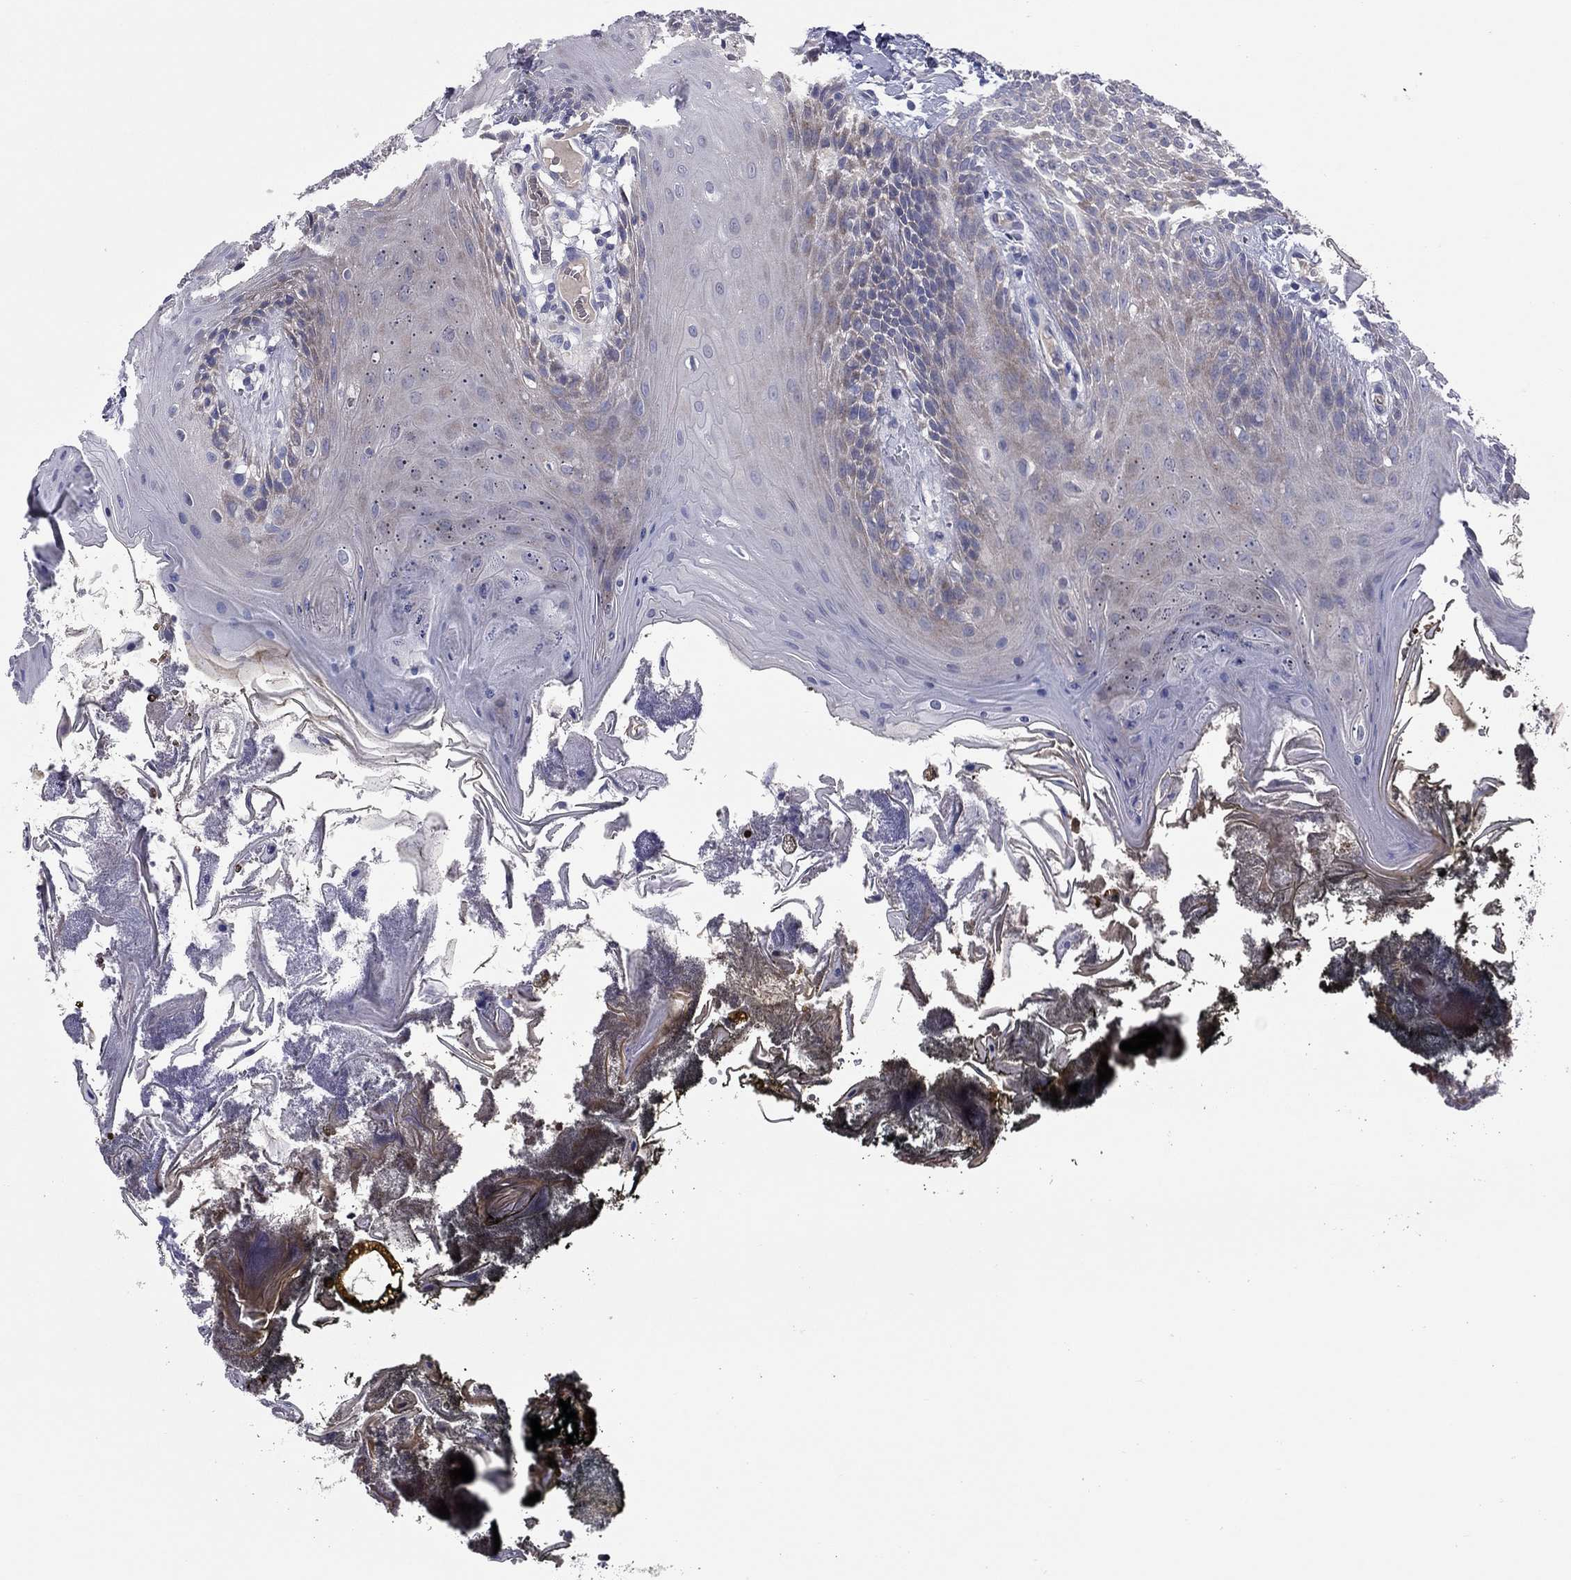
{"staining": {"intensity": "weak", "quantity": "25%-75%", "location": "cytoplasmic/membranous"}, "tissue": "oral mucosa", "cell_type": "Squamous epithelial cells", "image_type": "normal", "snomed": [{"axis": "morphology", "description": "Normal tissue, NOS"}, {"axis": "topography", "description": "Oral tissue"}], "caption": "Human oral mucosa stained with a brown dye shows weak cytoplasmic/membranous positive staining in approximately 25%-75% of squamous epithelial cells.", "gene": "UNC119B", "patient": {"sex": "male", "age": 9}}